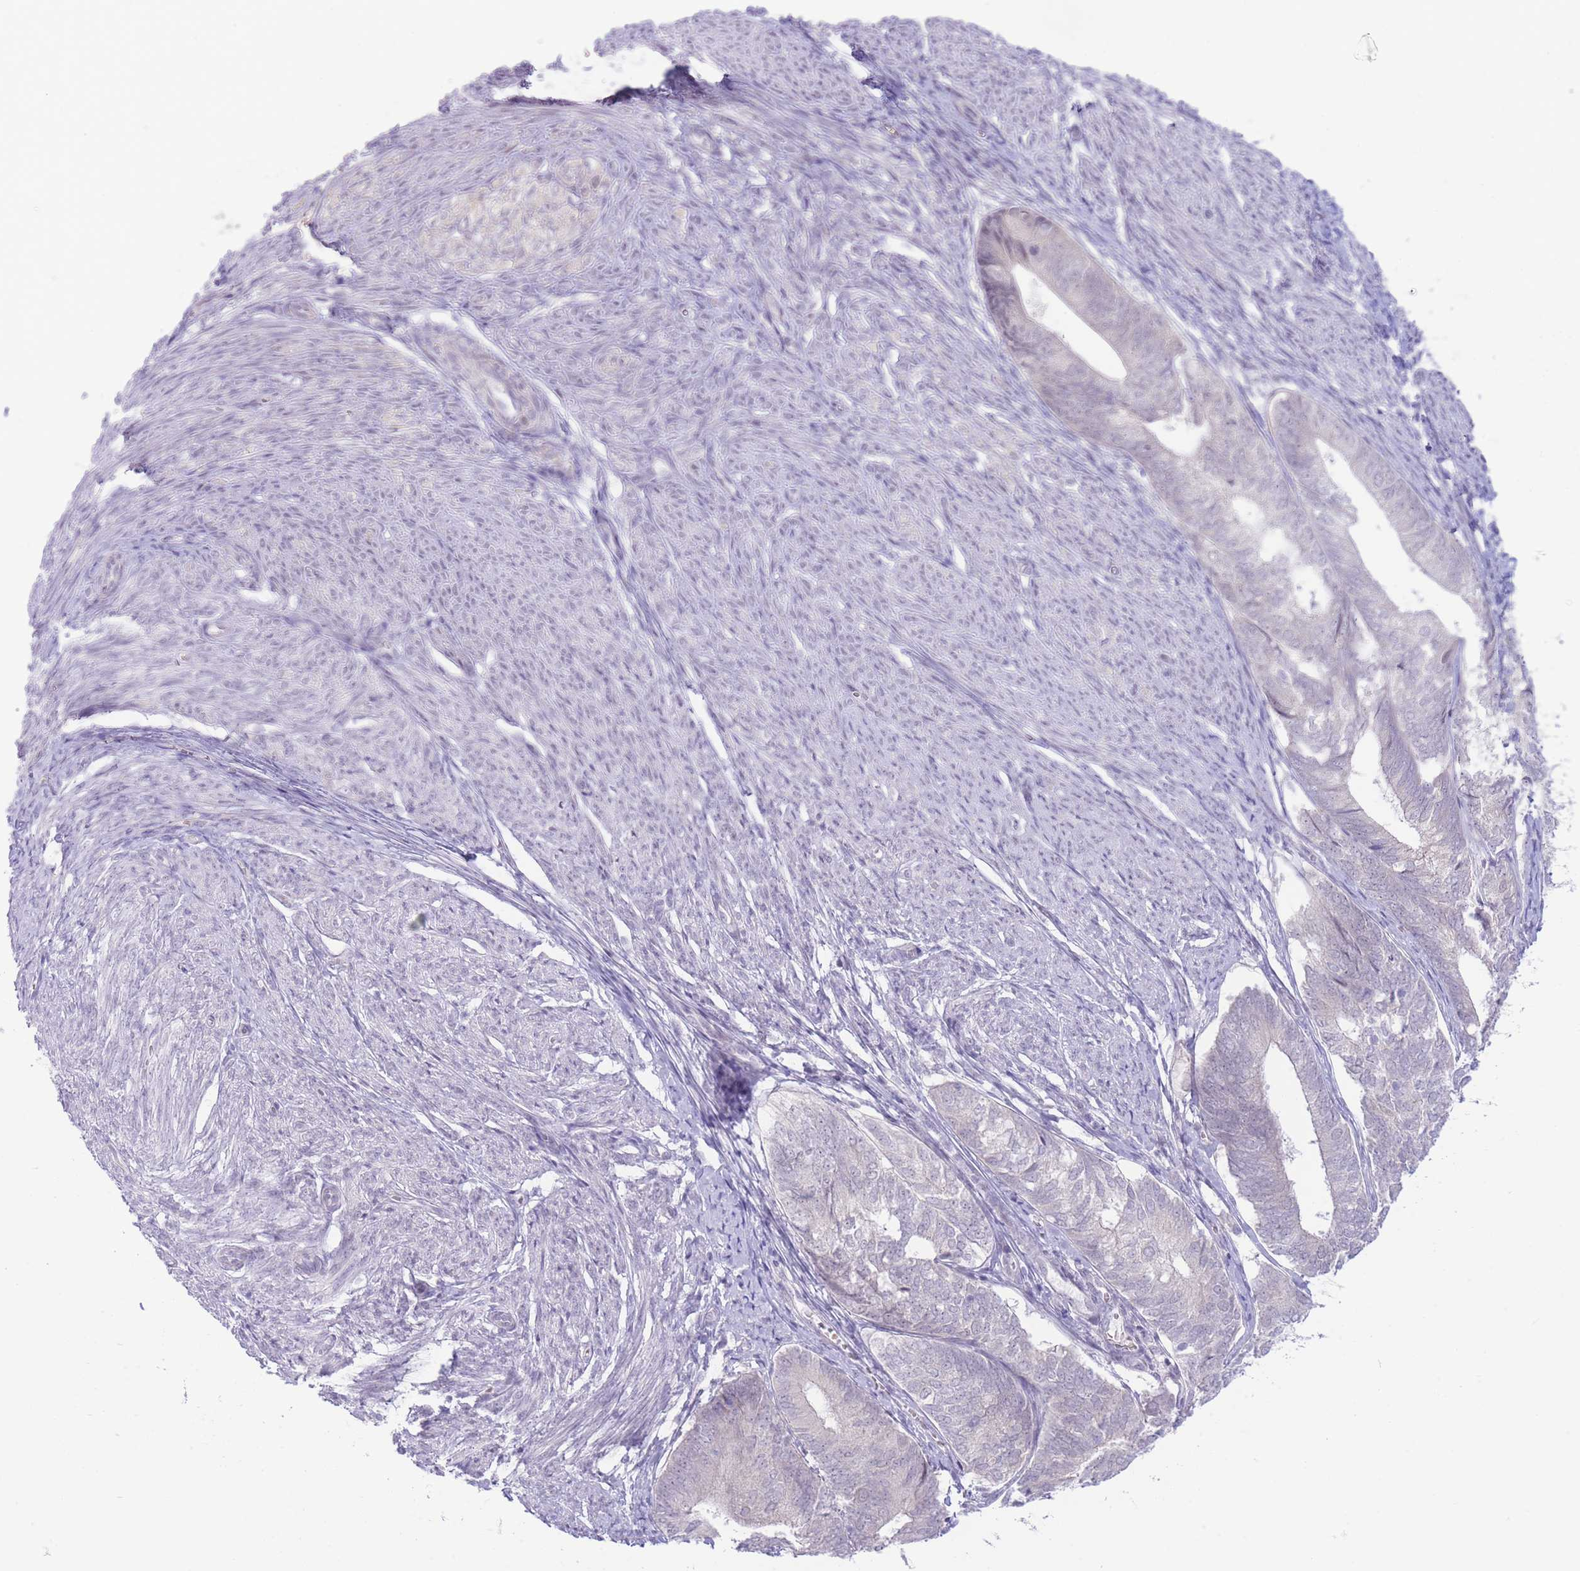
{"staining": {"intensity": "negative", "quantity": "none", "location": "none"}, "tissue": "endometrial cancer", "cell_type": "Tumor cells", "image_type": "cancer", "snomed": [{"axis": "morphology", "description": "Adenocarcinoma, NOS"}, {"axis": "topography", "description": "Endometrium"}], "caption": "The immunohistochemistry histopathology image has no significant positivity in tumor cells of endometrial cancer (adenocarcinoma) tissue.", "gene": "FBXO46", "patient": {"sex": "female", "age": 87}}